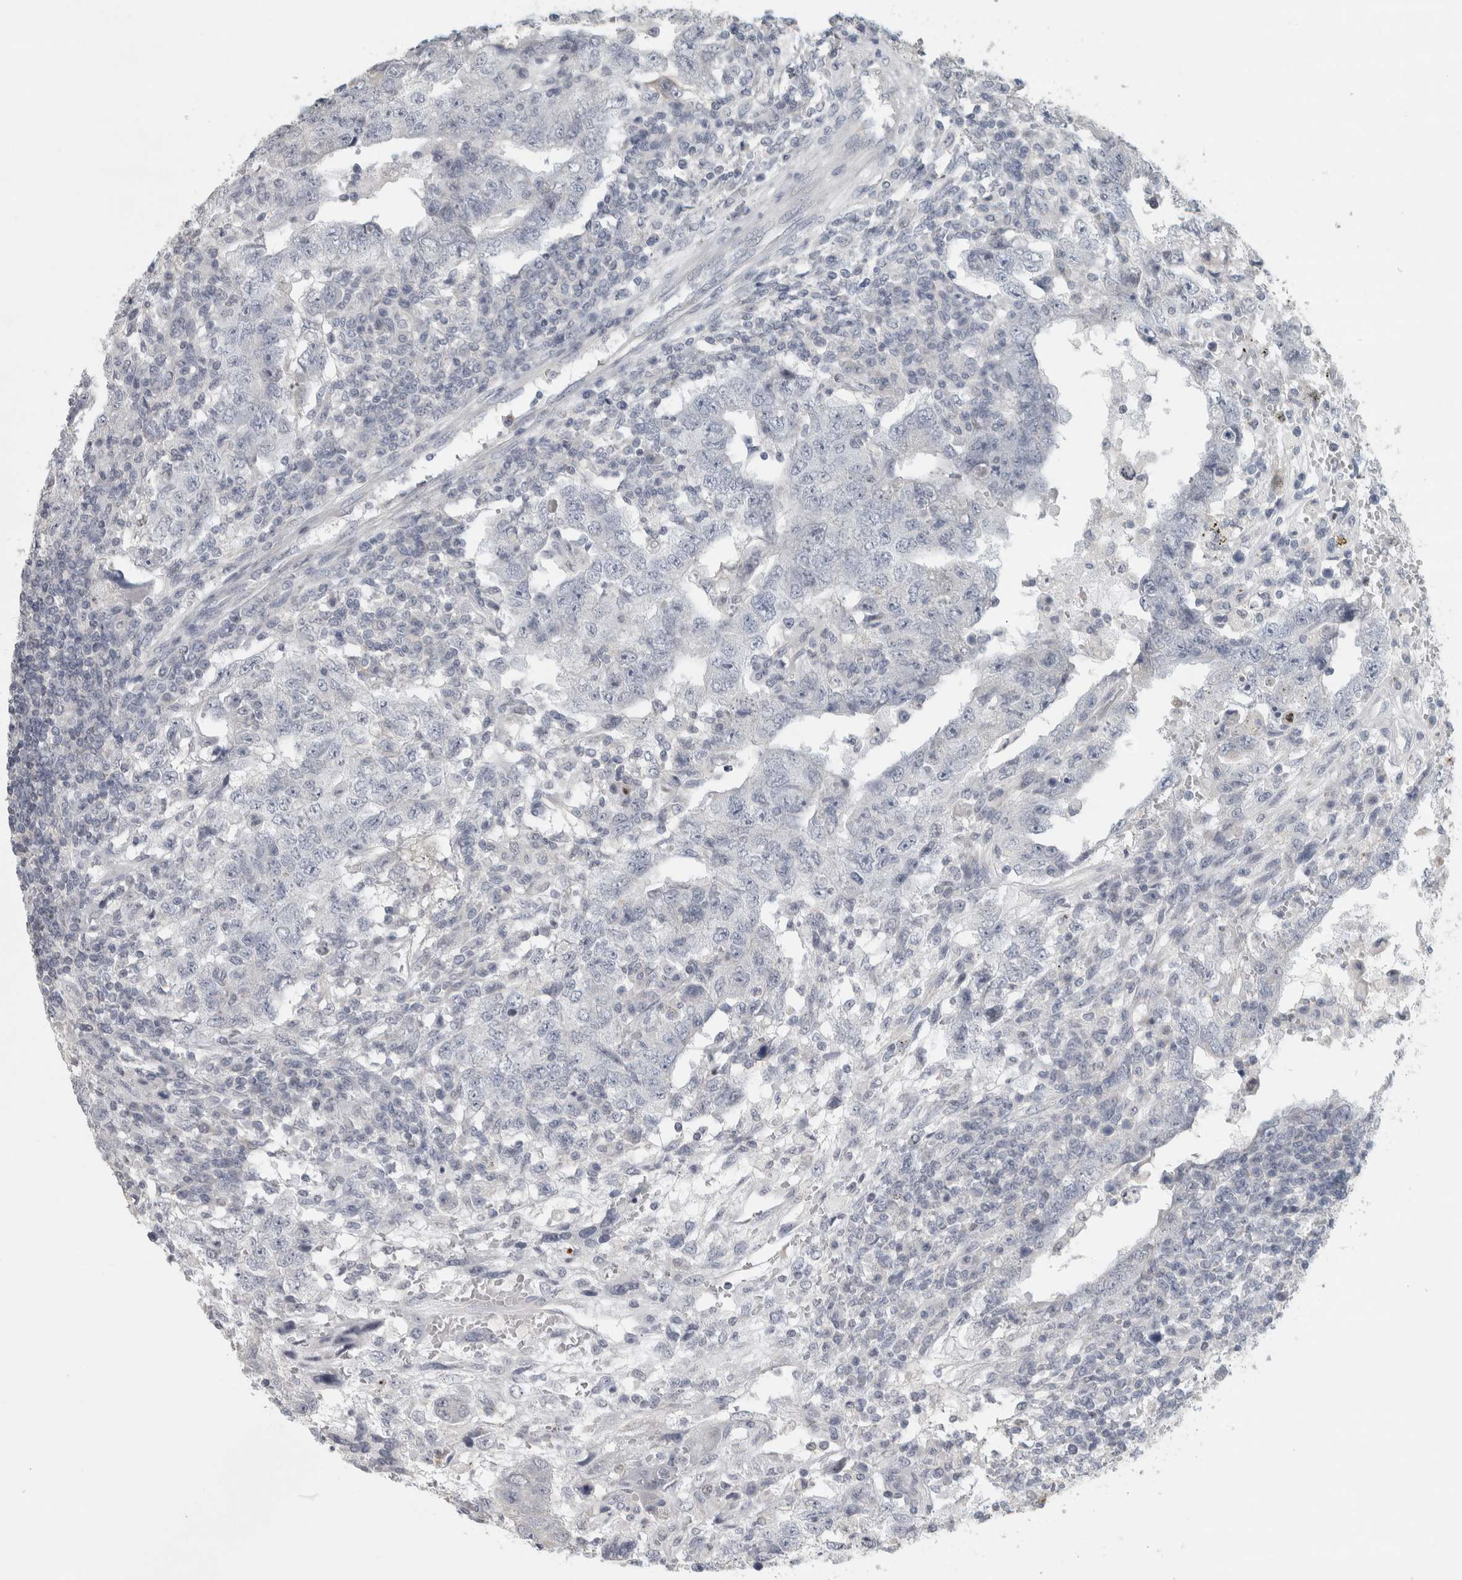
{"staining": {"intensity": "negative", "quantity": "none", "location": "none"}, "tissue": "testis cancer", "cell_type": "Tumor cells", "image_type": "cancer", "snomed": [{"axis": "morphology", "description": "Carcinoma, Embryonal, NOS"}, {"axis": "topography", "description": "Testis"}], "caption": "Tumor cells are negative for protein expression in human testis cancer.", "gene": "PTPRN2", "patient": {"sex": "male", "age": 26}}